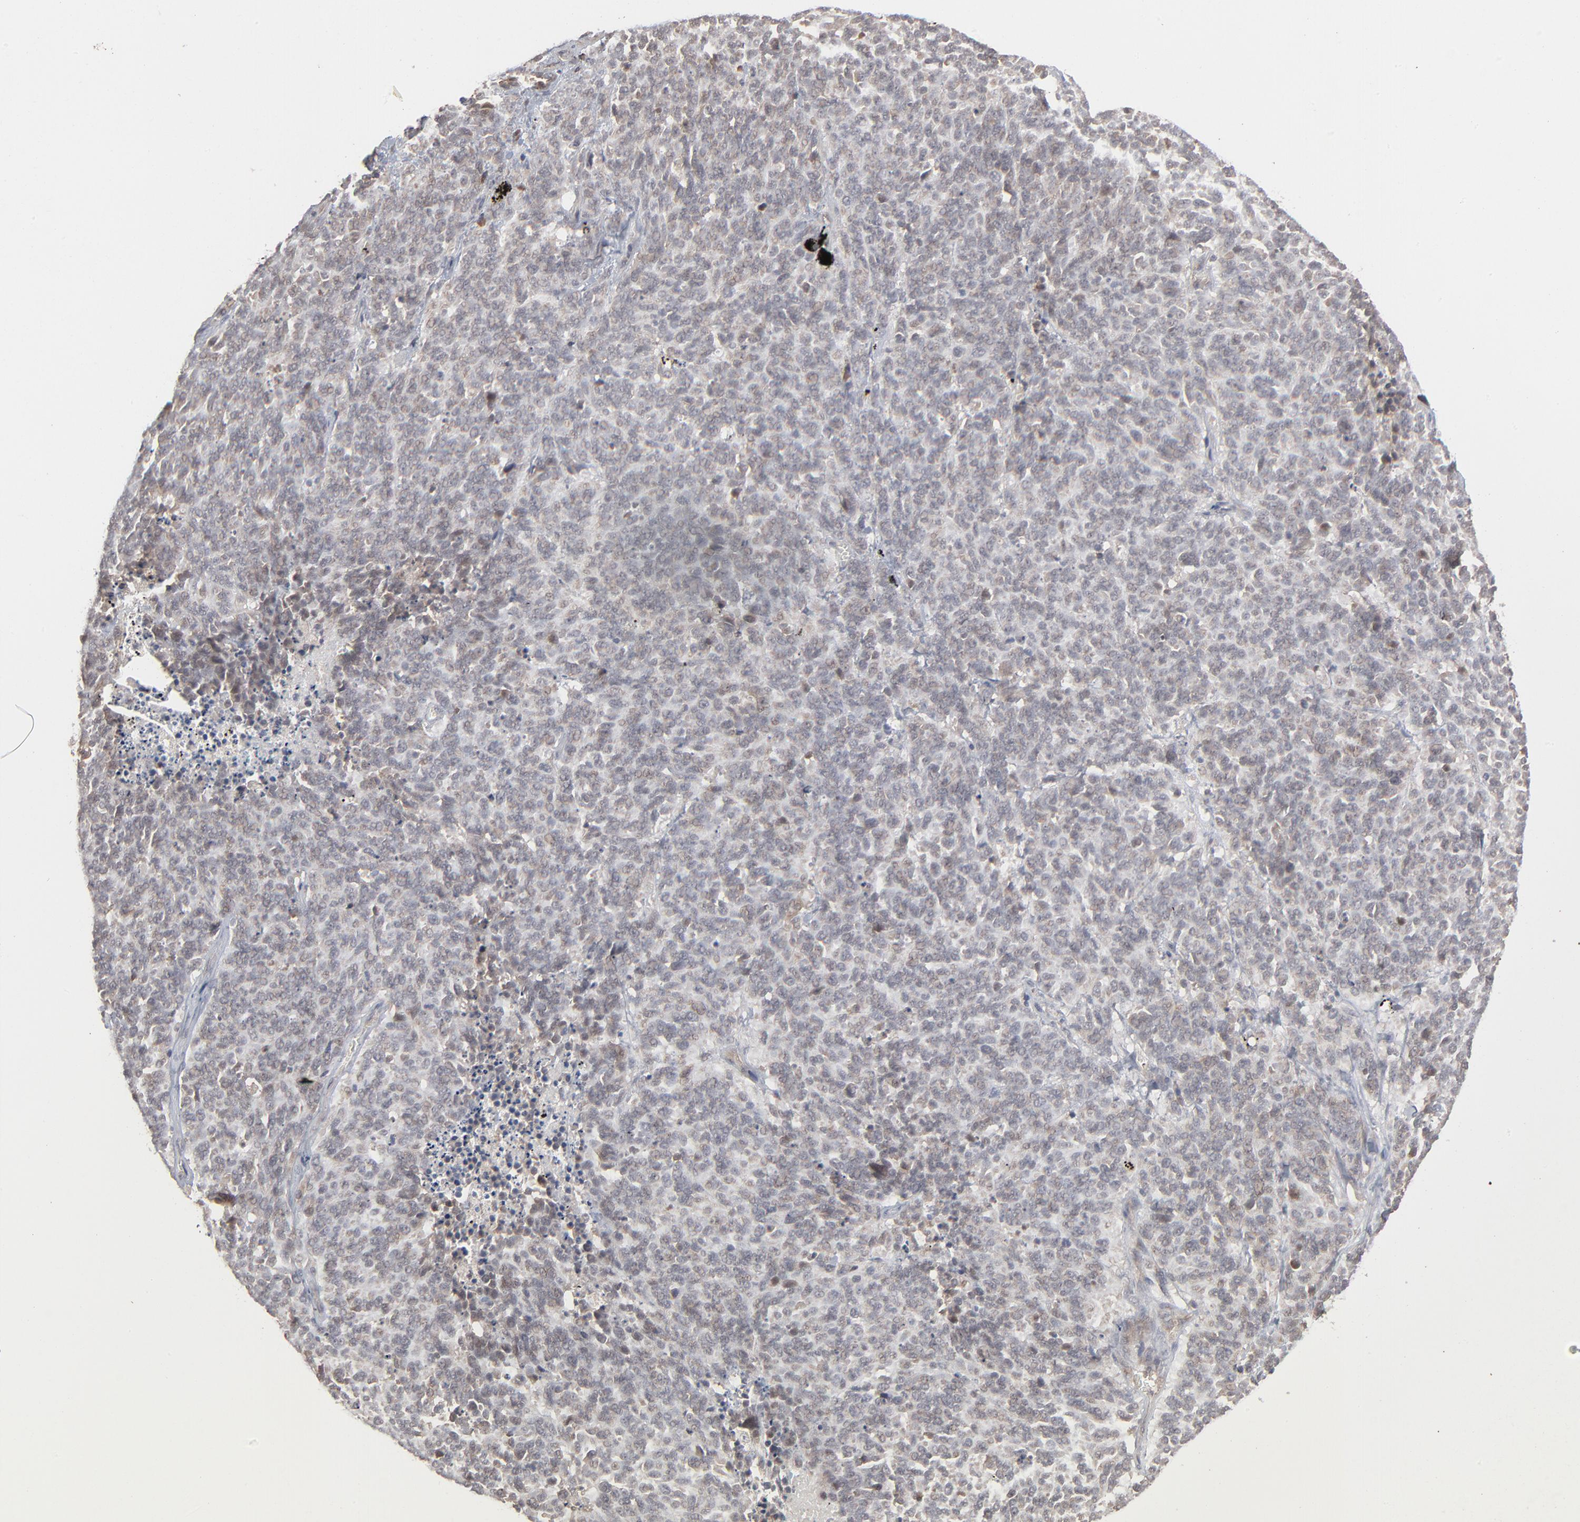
{"staining": {"intensity": "negative", "quantity": "none", "location": "none"}, "tissue": "lung cancer", "cell_type": "Tumor cells", "image_type": "cancer", "snomed": [{"axis": "morphology", "description": "Neoplasm, malignant, NOS"}, {"axis": "topography", "description": "Lung"}], "caption": "Malignant neoplasm (lung) stained for a protein using IHC shows no expression tumor cells.", "gene": "SCFD1", "patient": {"sex": "female", "age": 58}}